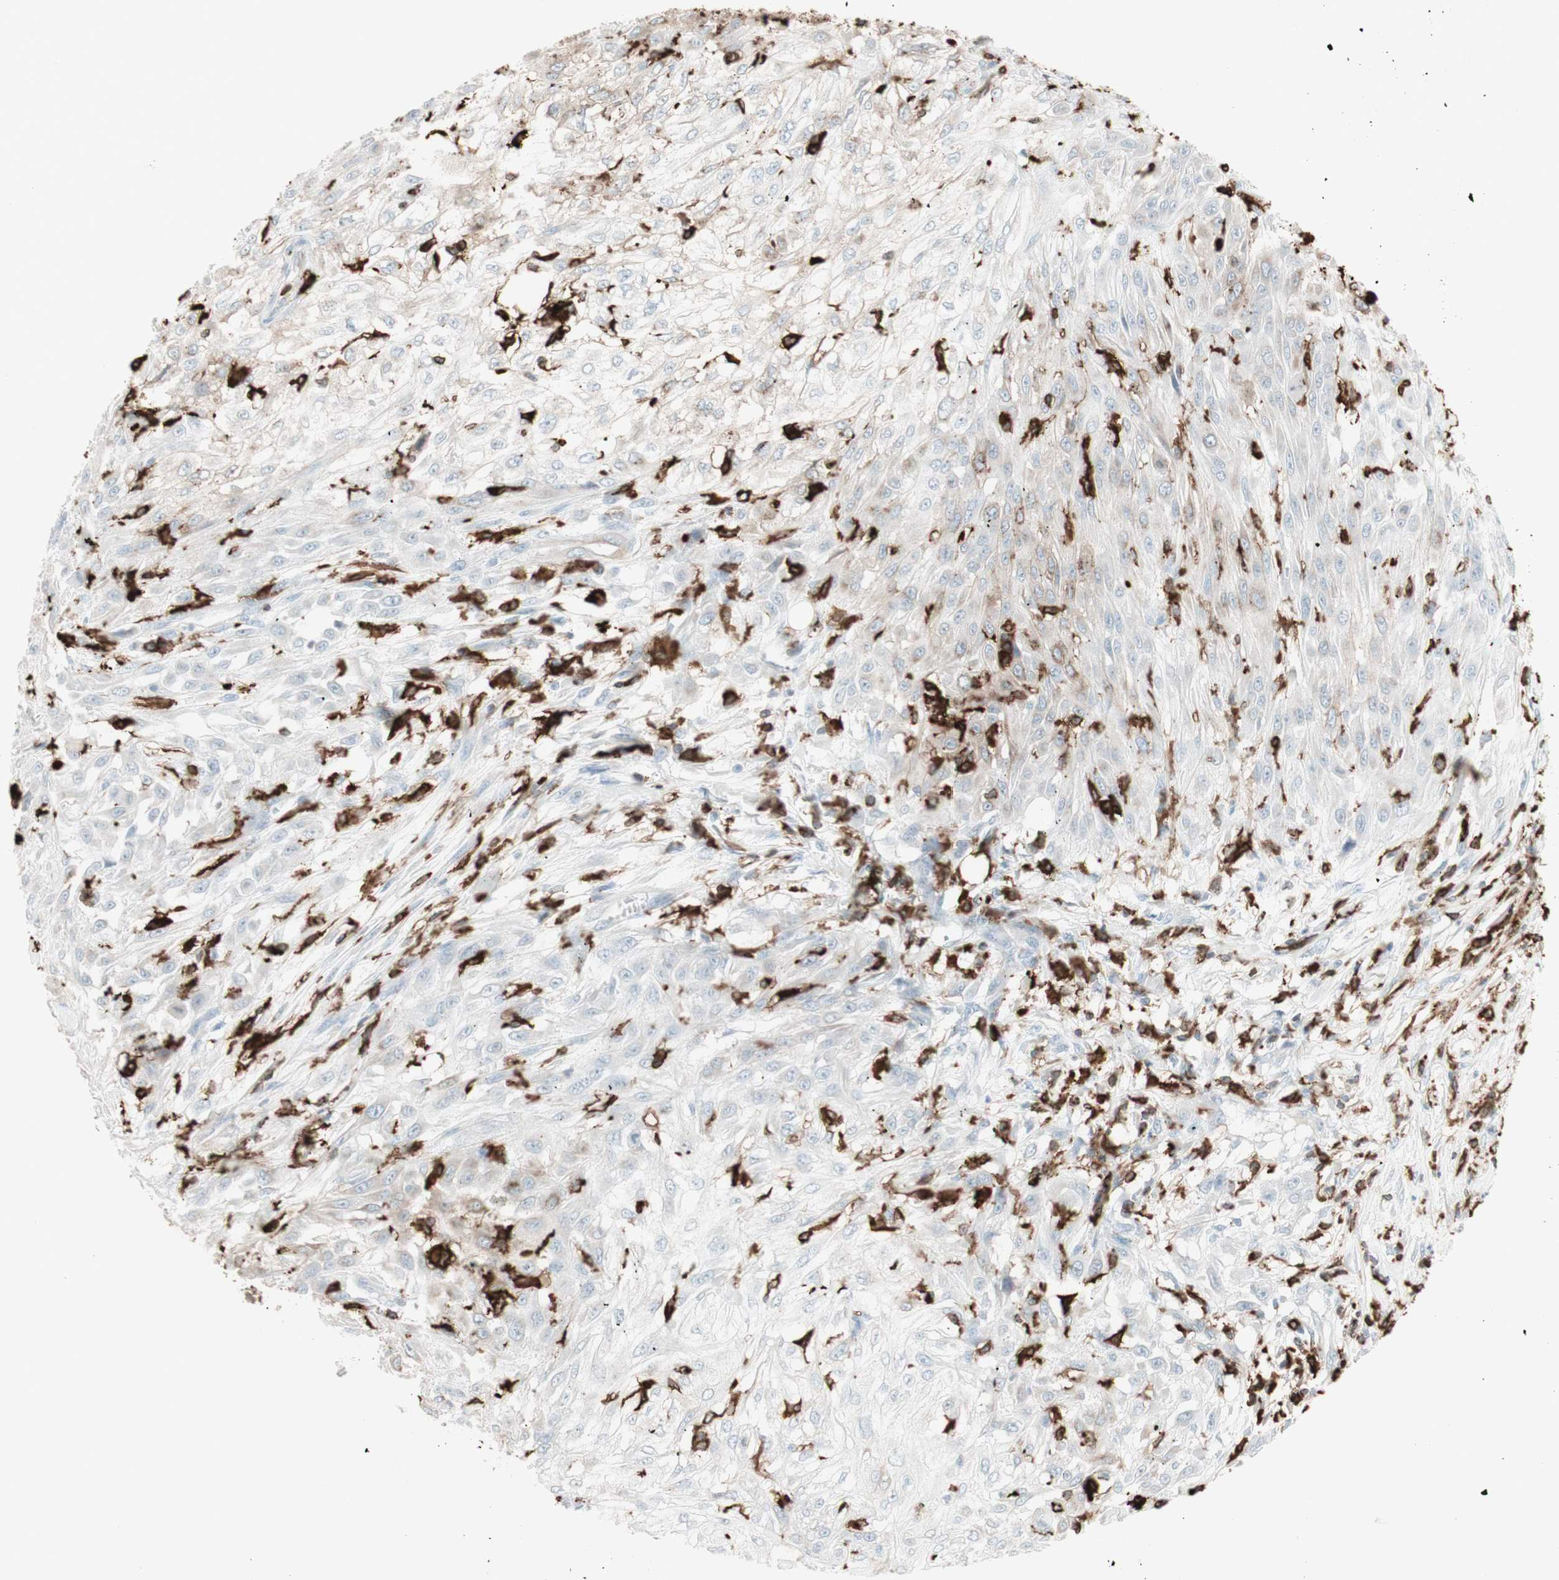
{"staining": {"intensity": "weak", "quantity": "<25%", "location": "cytoplasmic/membranous"}, "tissue": "skin cancer", "cell_type": "Tumor cells", "image_type": "cancer", "snomed": [{"axis": "morphology", "description": "Squamous cell carcinoma, NOS"}, {"axis": "topography", "description": "Skin"}], "caption": "High magnification brightfield microscopy of skin squamous cell carcinoma stained with DAB (3,3'-diaminobenzidine) (brown) and counterstained with hematoxylin (blue): tumor cells show no significant expression.", "gene": "HLA-DPB1", "patient": {"sex": "male", "age": 75}}